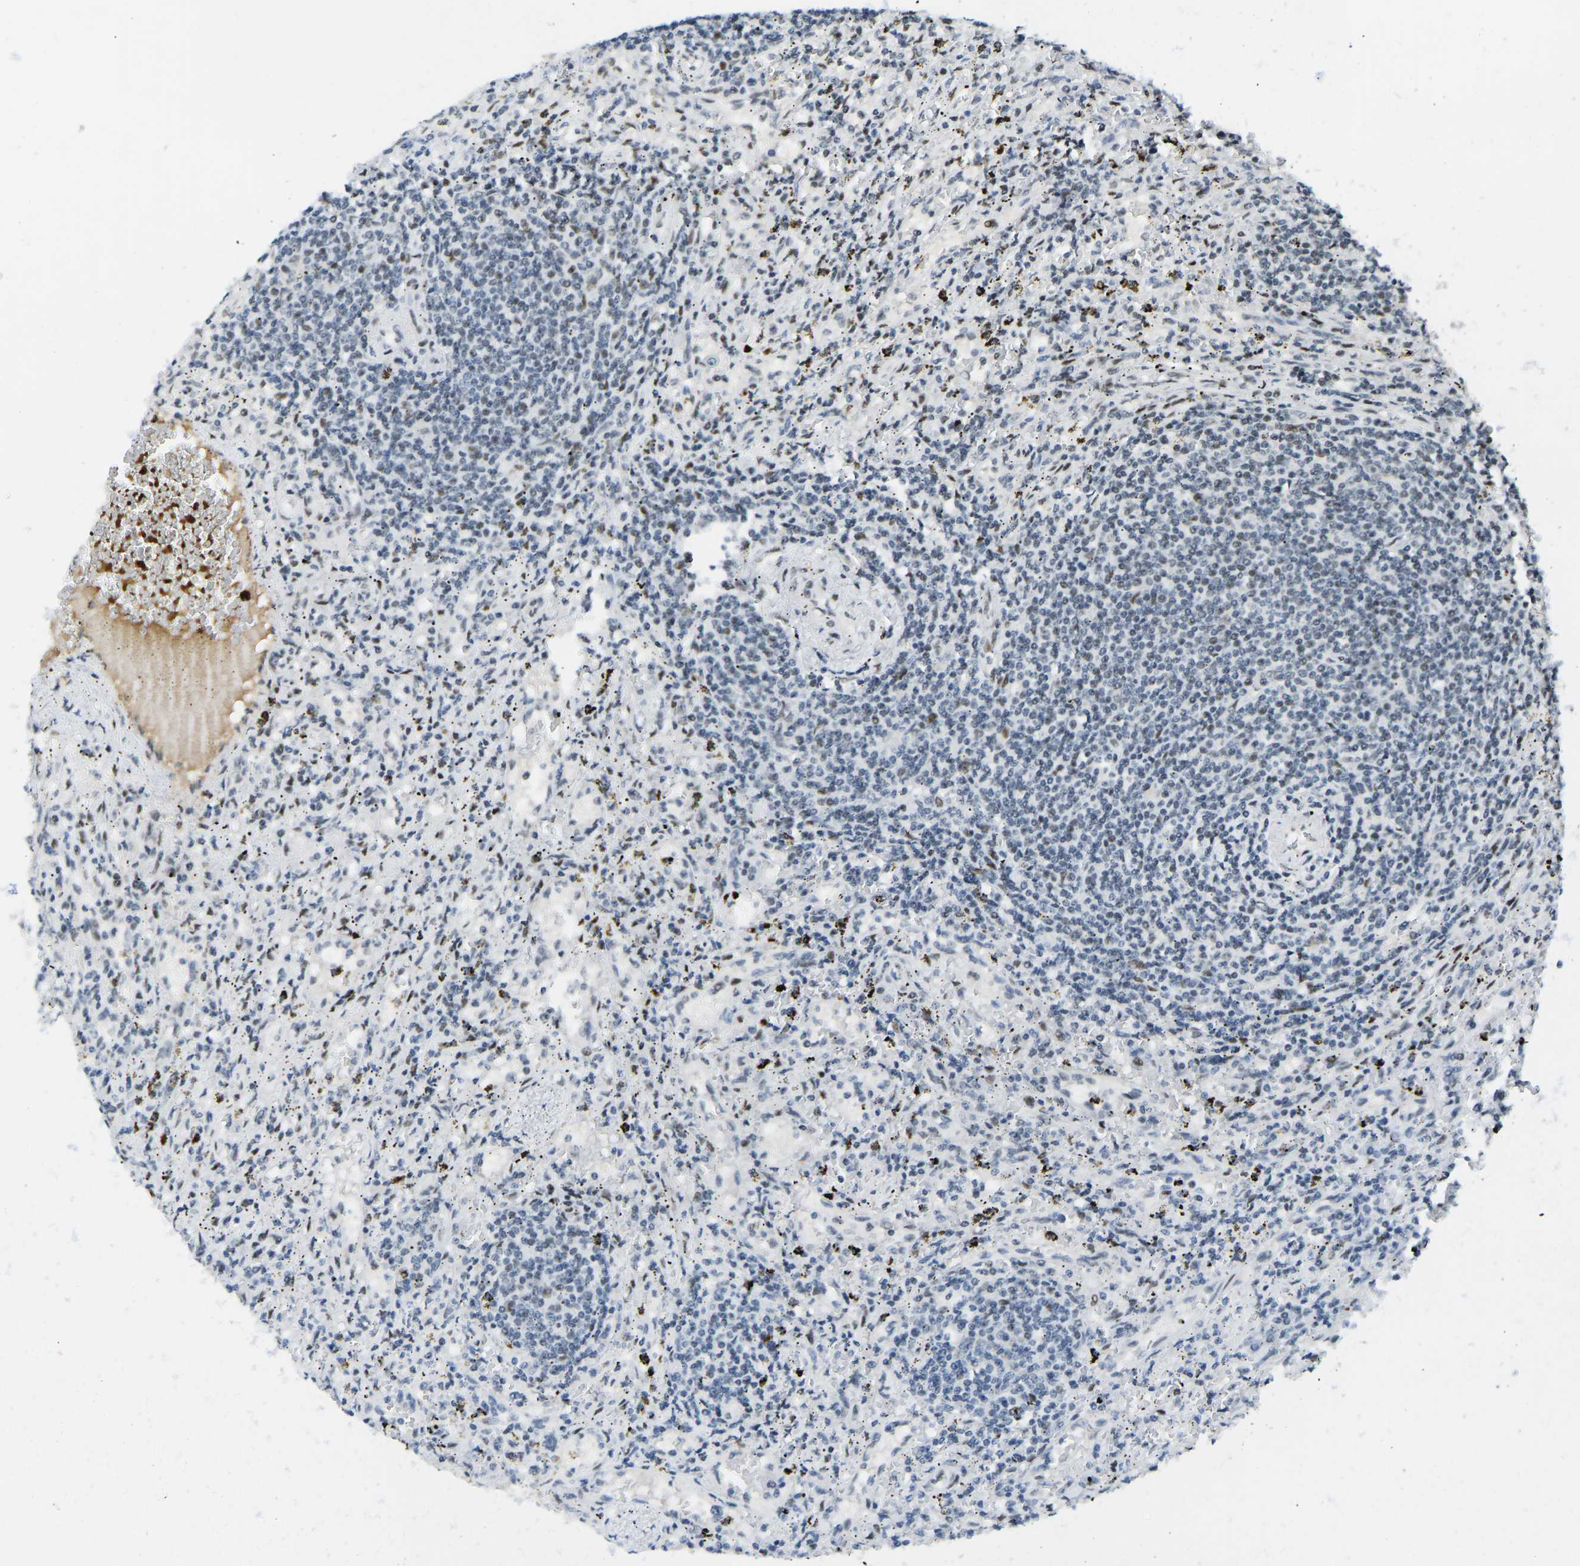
{"staining": {"intensity": "negative", "quantity": "none", "location": "none"}, "tissue": "lymphoma", "cell_type": "Tumor cells", "image_type": "cancer", "snomed": [{"axis": "morphology", "description": "Malignant lymphoma, non-Hodgkin's type, Low grade"}, {"axis": "topography", "description": "Spleen"}], "caption": "Tumor cells show no significant positivity in low-grade malignant lymphoma, non-Hodgkin's type. The staining was performed using DAB to visualize the protein expression in brown, while the nuclei were stained in blue with hematoxylin (Magnification: 20x).", "gene": "FOXK1", "patient": {"sex": "male", "age": 76}}